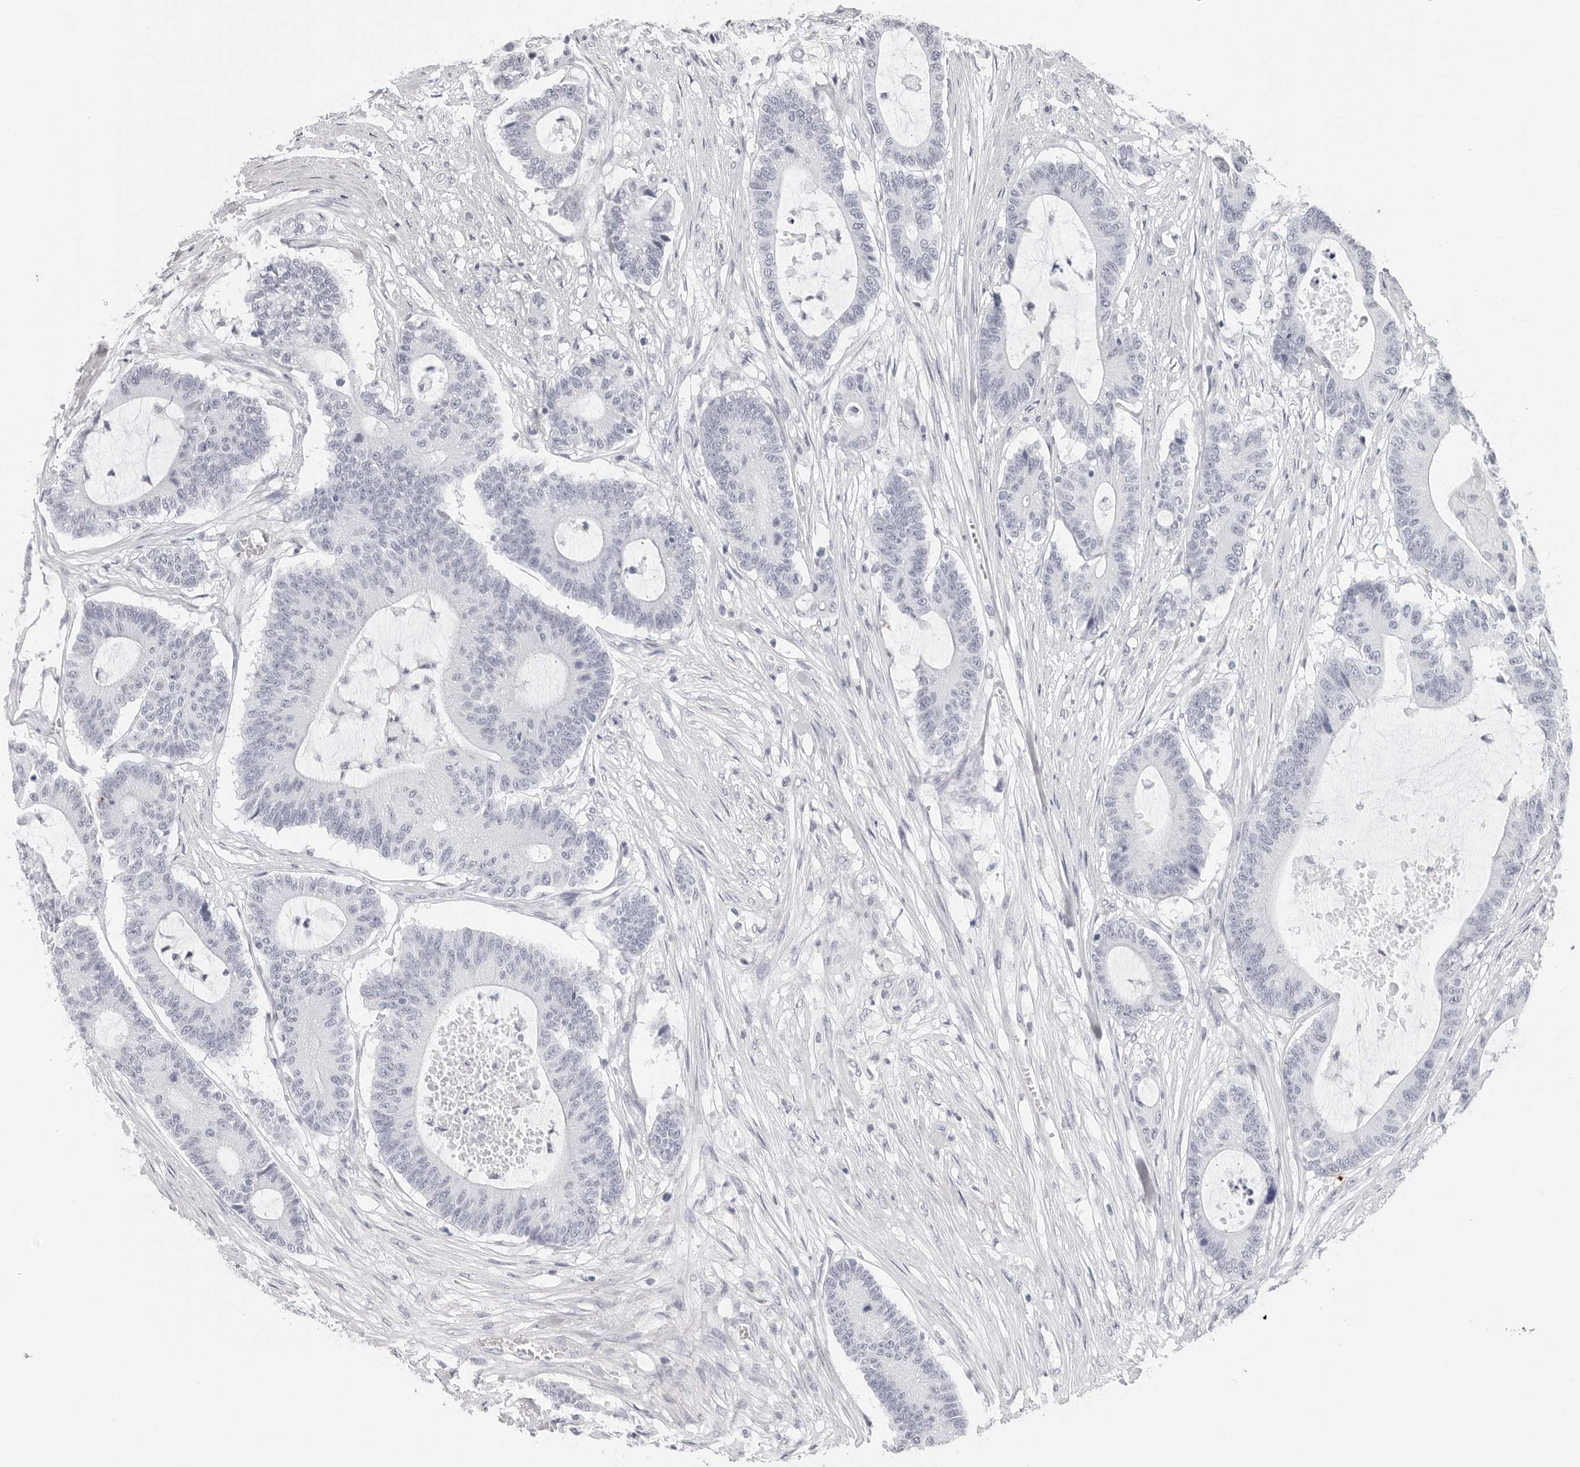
{"staining": {"intensity": "negative", "quantity": "none", "location": "none"}, "tissue": "colorectal cancer", "cell_type": "Tumor cells", "image_type": "cancer", "snomed": [{"axis": "morphology", "description": "Adenocarcinoma, NOS"}, {"axis": "topography", "description": "Colon"}], "caption": "Colorectal adenocarcinoma was stained to show a protein in brown. There is no significant expression in tumor cells.", "gene": "CST5", "patient": {"sex": "female", "age": 84}}